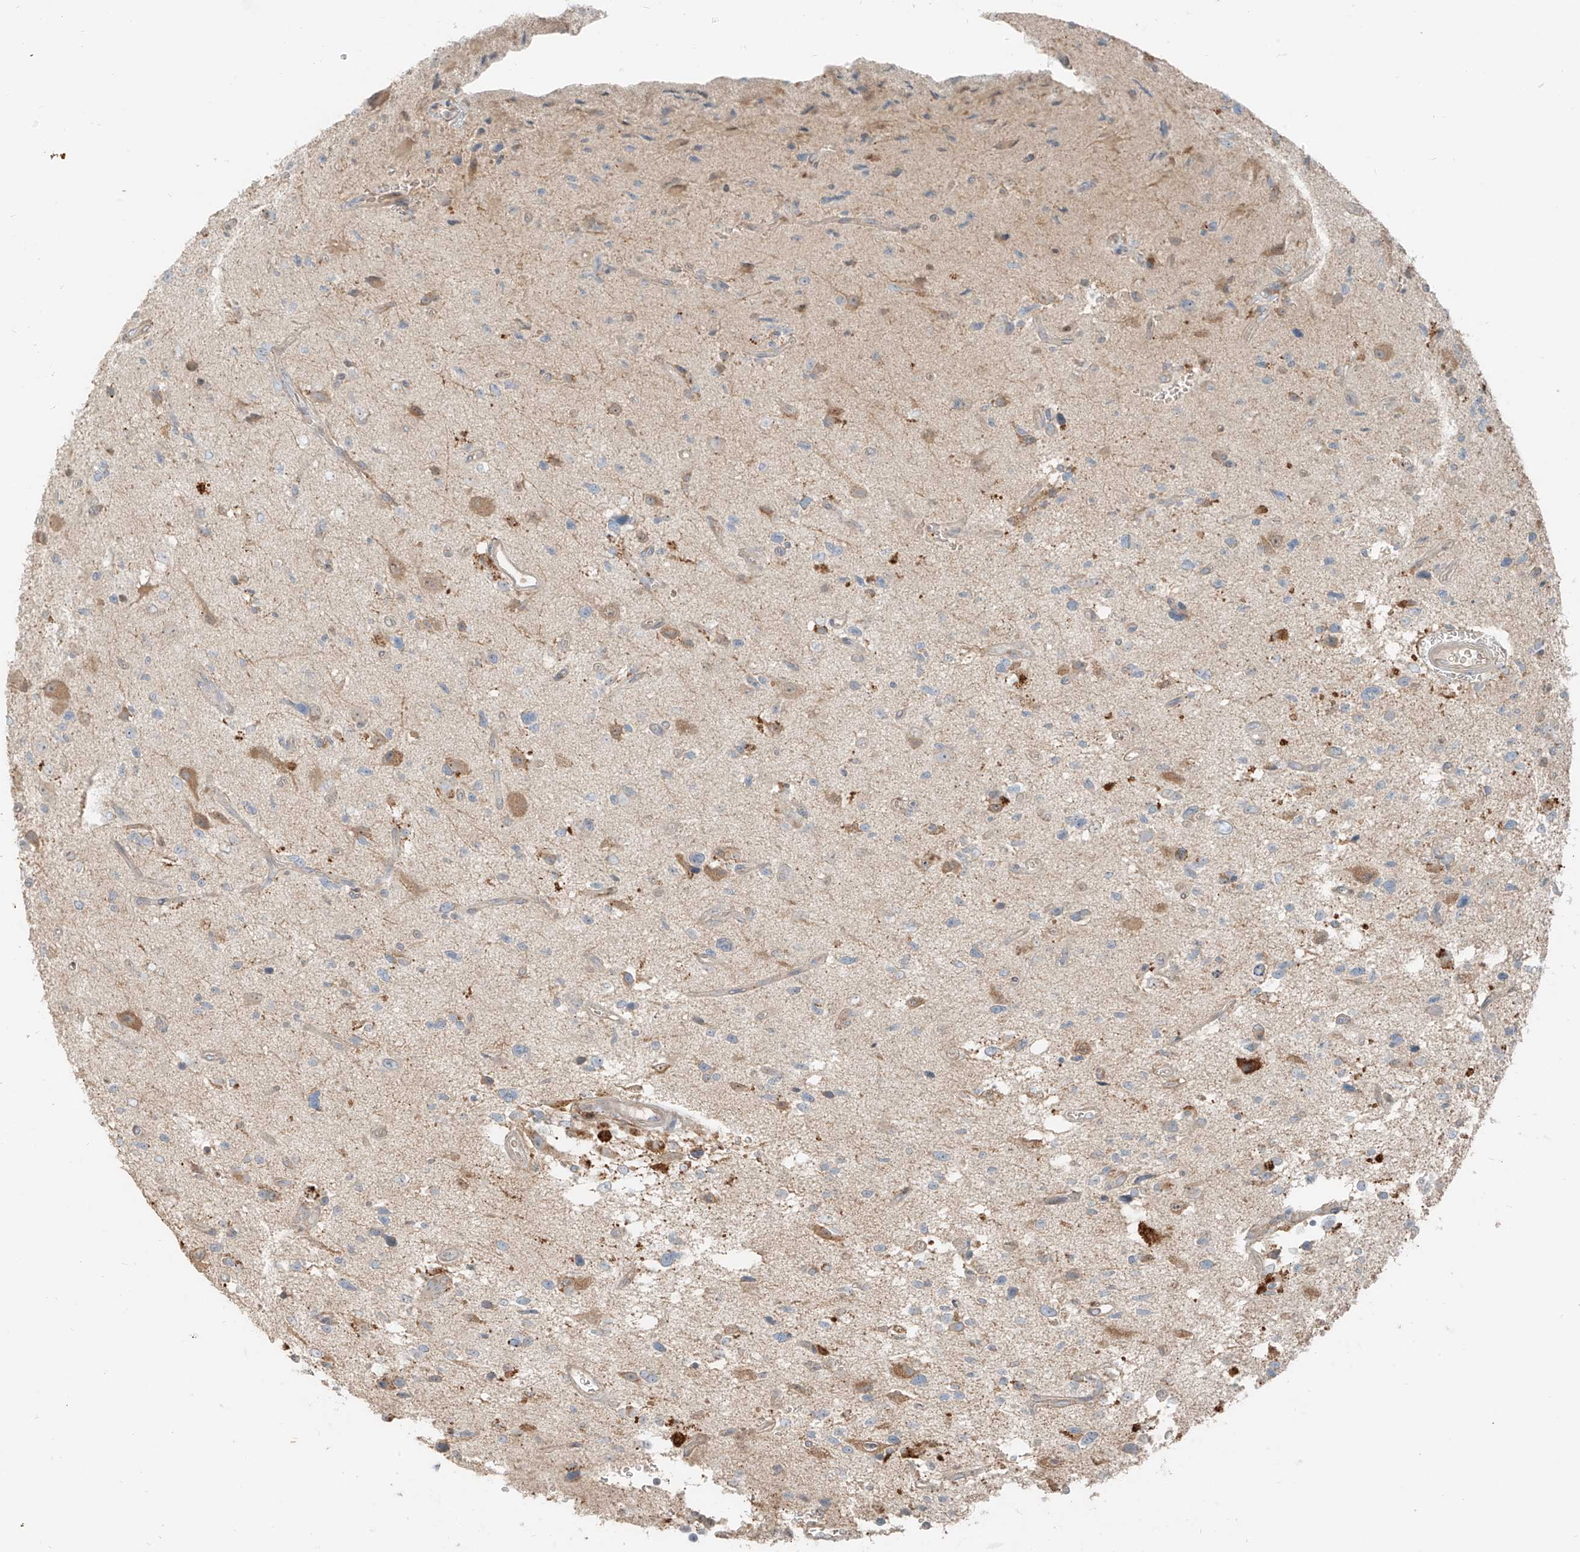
{"staining": {"intensity": "negative", "quantity": "none", "location": "none"}, "tissue": "glioma", "cell_type": "Tumor cells", "image_type": "cancer", "snomed": [{"axis": "morphology", "description": "Glioma, malignant, High grade"}, {"axis": "topography", "description": "Brain"}], "caption": "Protein analysis of glioma exhibits no significant expression in tumor cells. The staining was performed using DAB (3,3'-diaminobenzidine) to visualize the protein expression in brown, while the nuclei were stained in blue with hematoxylin (Magnification: 20x).", "gene": "FSTL1", "patient": {"sex": "male", "age": 33}}